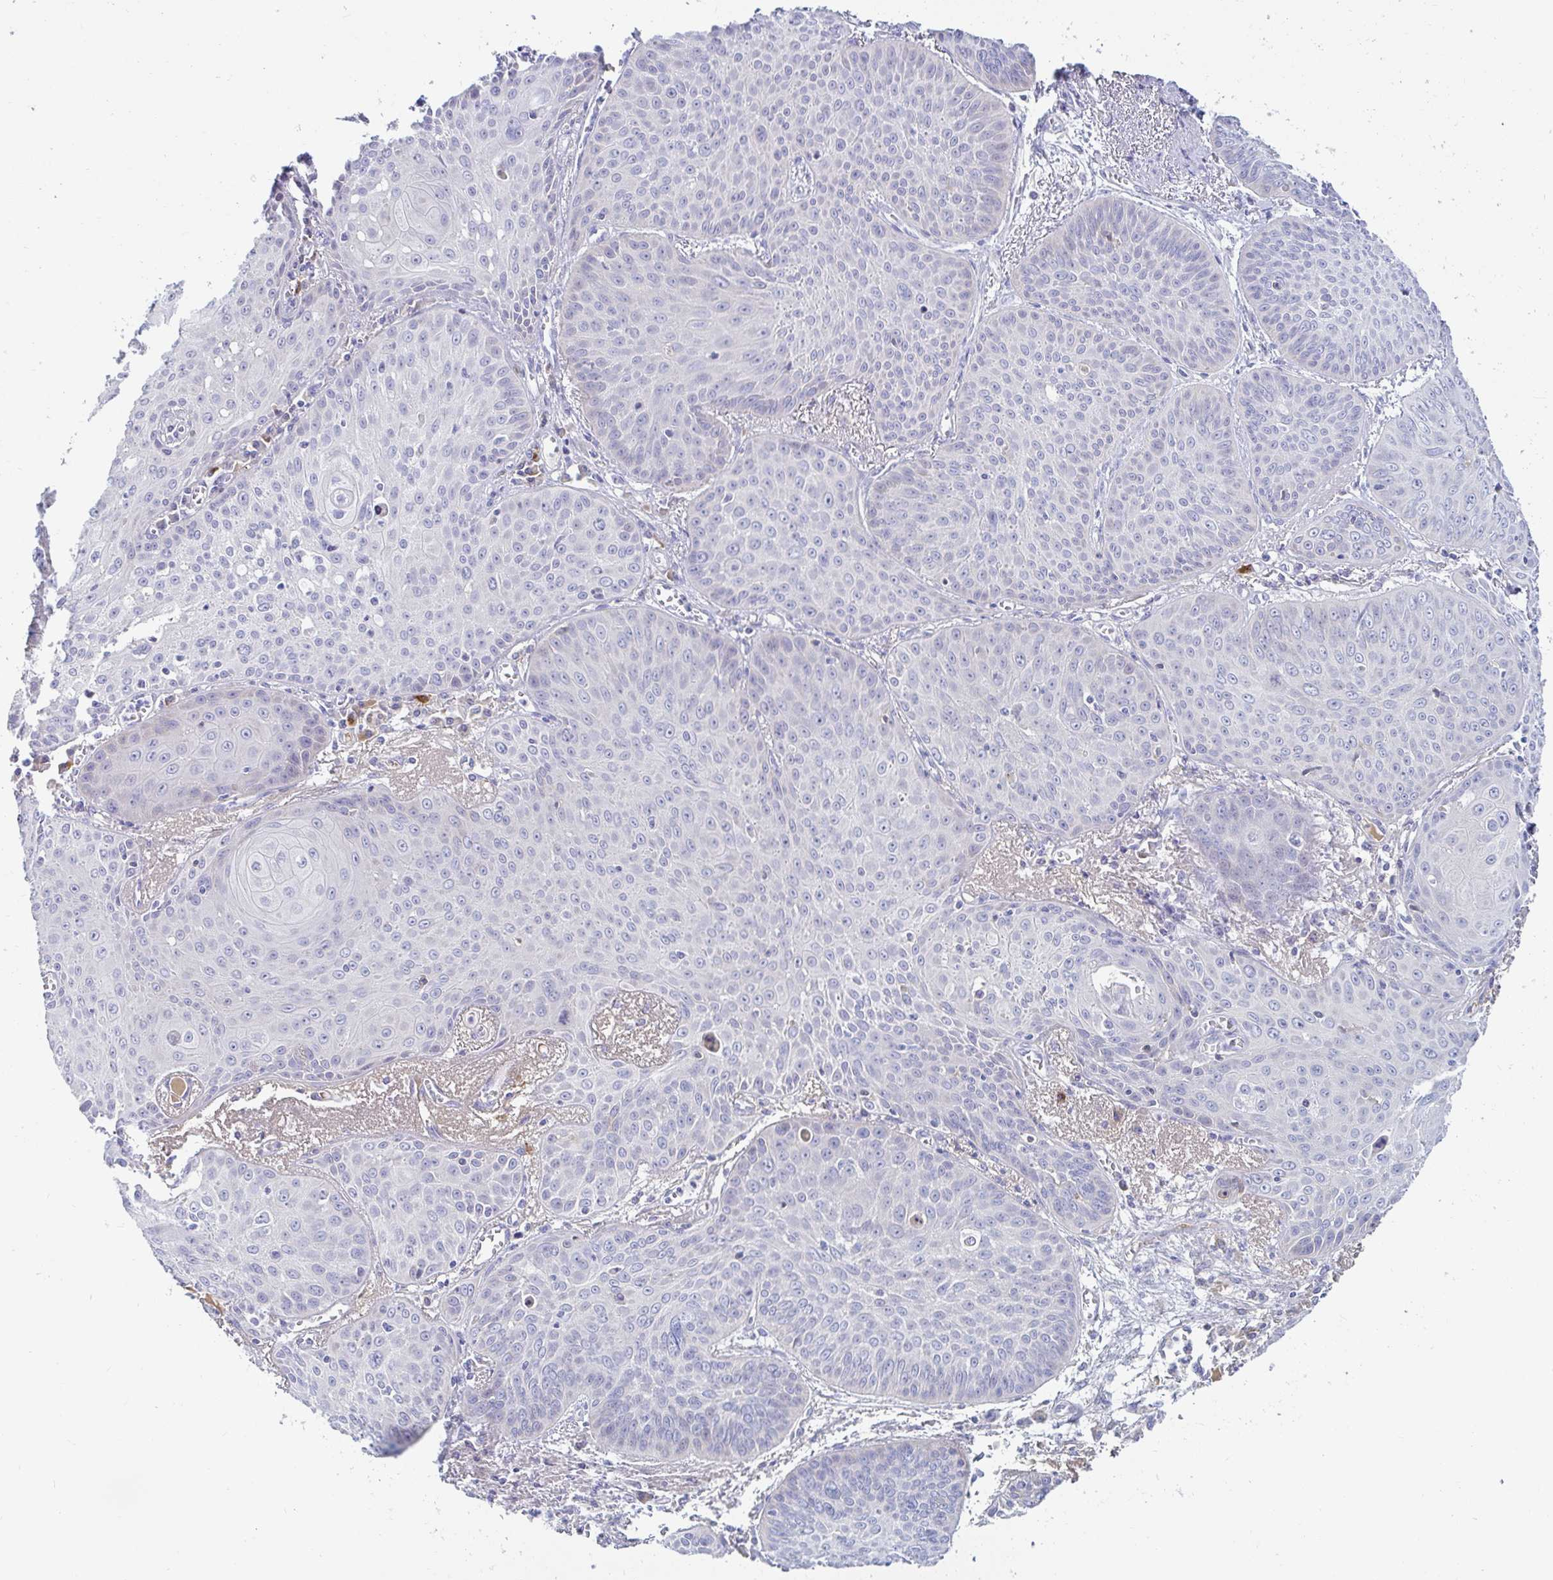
{"staining": {"intensity": "negative", "quantity": "none", "location": "none"}, "tissue": "lung cancer", "cell_type": "Tumor cells", "image_type": "cancer", "snomed": [{"axis": "morphology", "description": "Squamous cell carcinoma, NOS"}, {"axis": "topography", "description": "Lung"}], "caption": "Immunohistochemistry (IHC) micrograph of neoplastic tissue: squamous cell carcinoma (lung) stained with DAB demonstrates no significant protein positivity in tumor cells.", "gene": "C4orf17", "patient": {"sex": "male", "age": 74}}